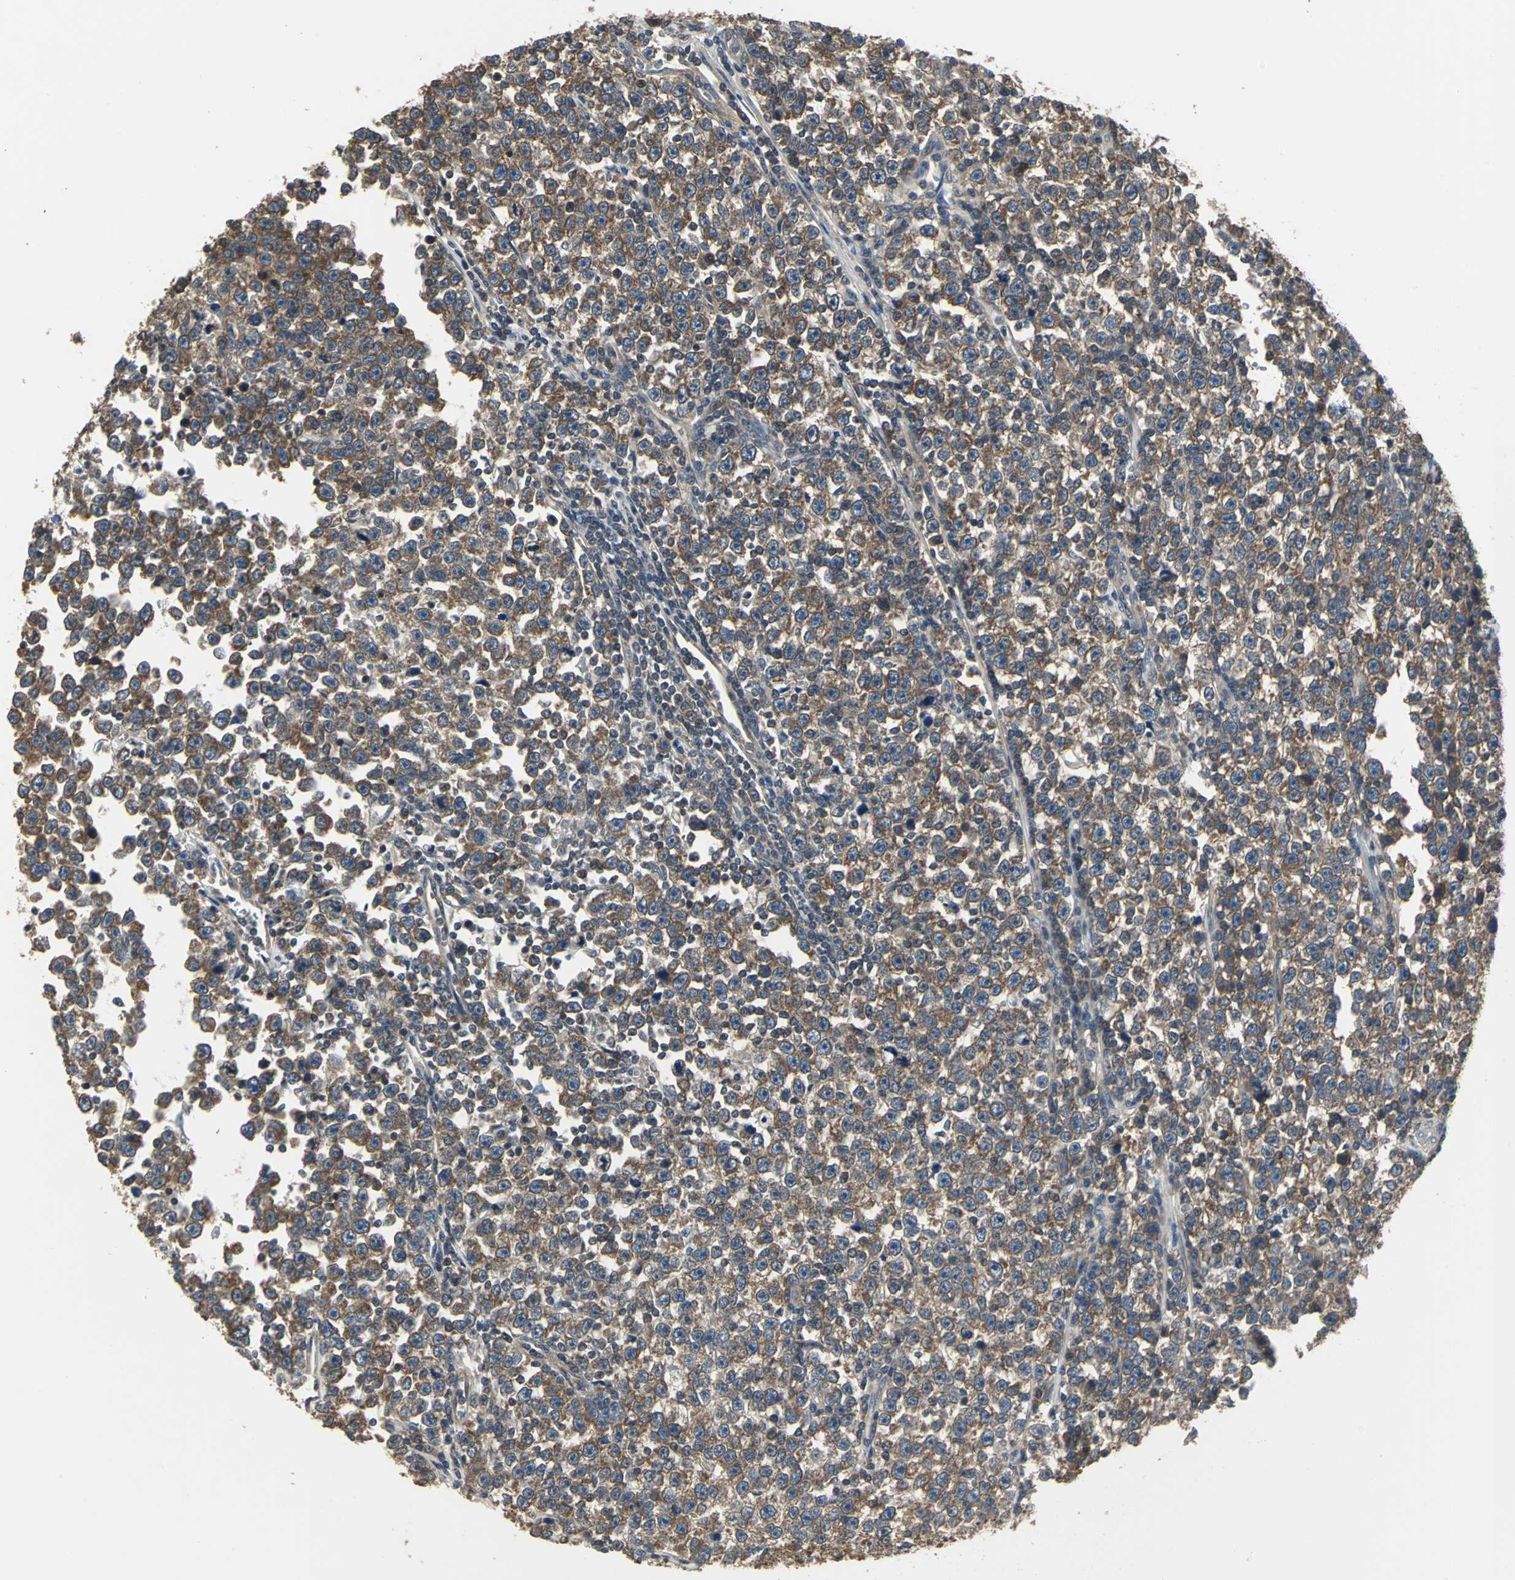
{"staining": {"intensity": "strong", "quantity": ">75%", "location": "cytoplasmic/membranous"}, "tissue": "testis cancer", "cell_type": "Tumor cells", "image_type": "cancer", "snomed": [{"axis": "morphology", "description": "Seminoma, NOS"}, {"axis": "topography", "description": "Testis"}], "caption": "A brown stain shows strong cytoplasmic/membranous expression of a protein in testis cancer (seminoma) tumor cells. Nuclei are stained in blue.", "gene": "PFDN1", "patient": {"sex": "male", "age": 43}}